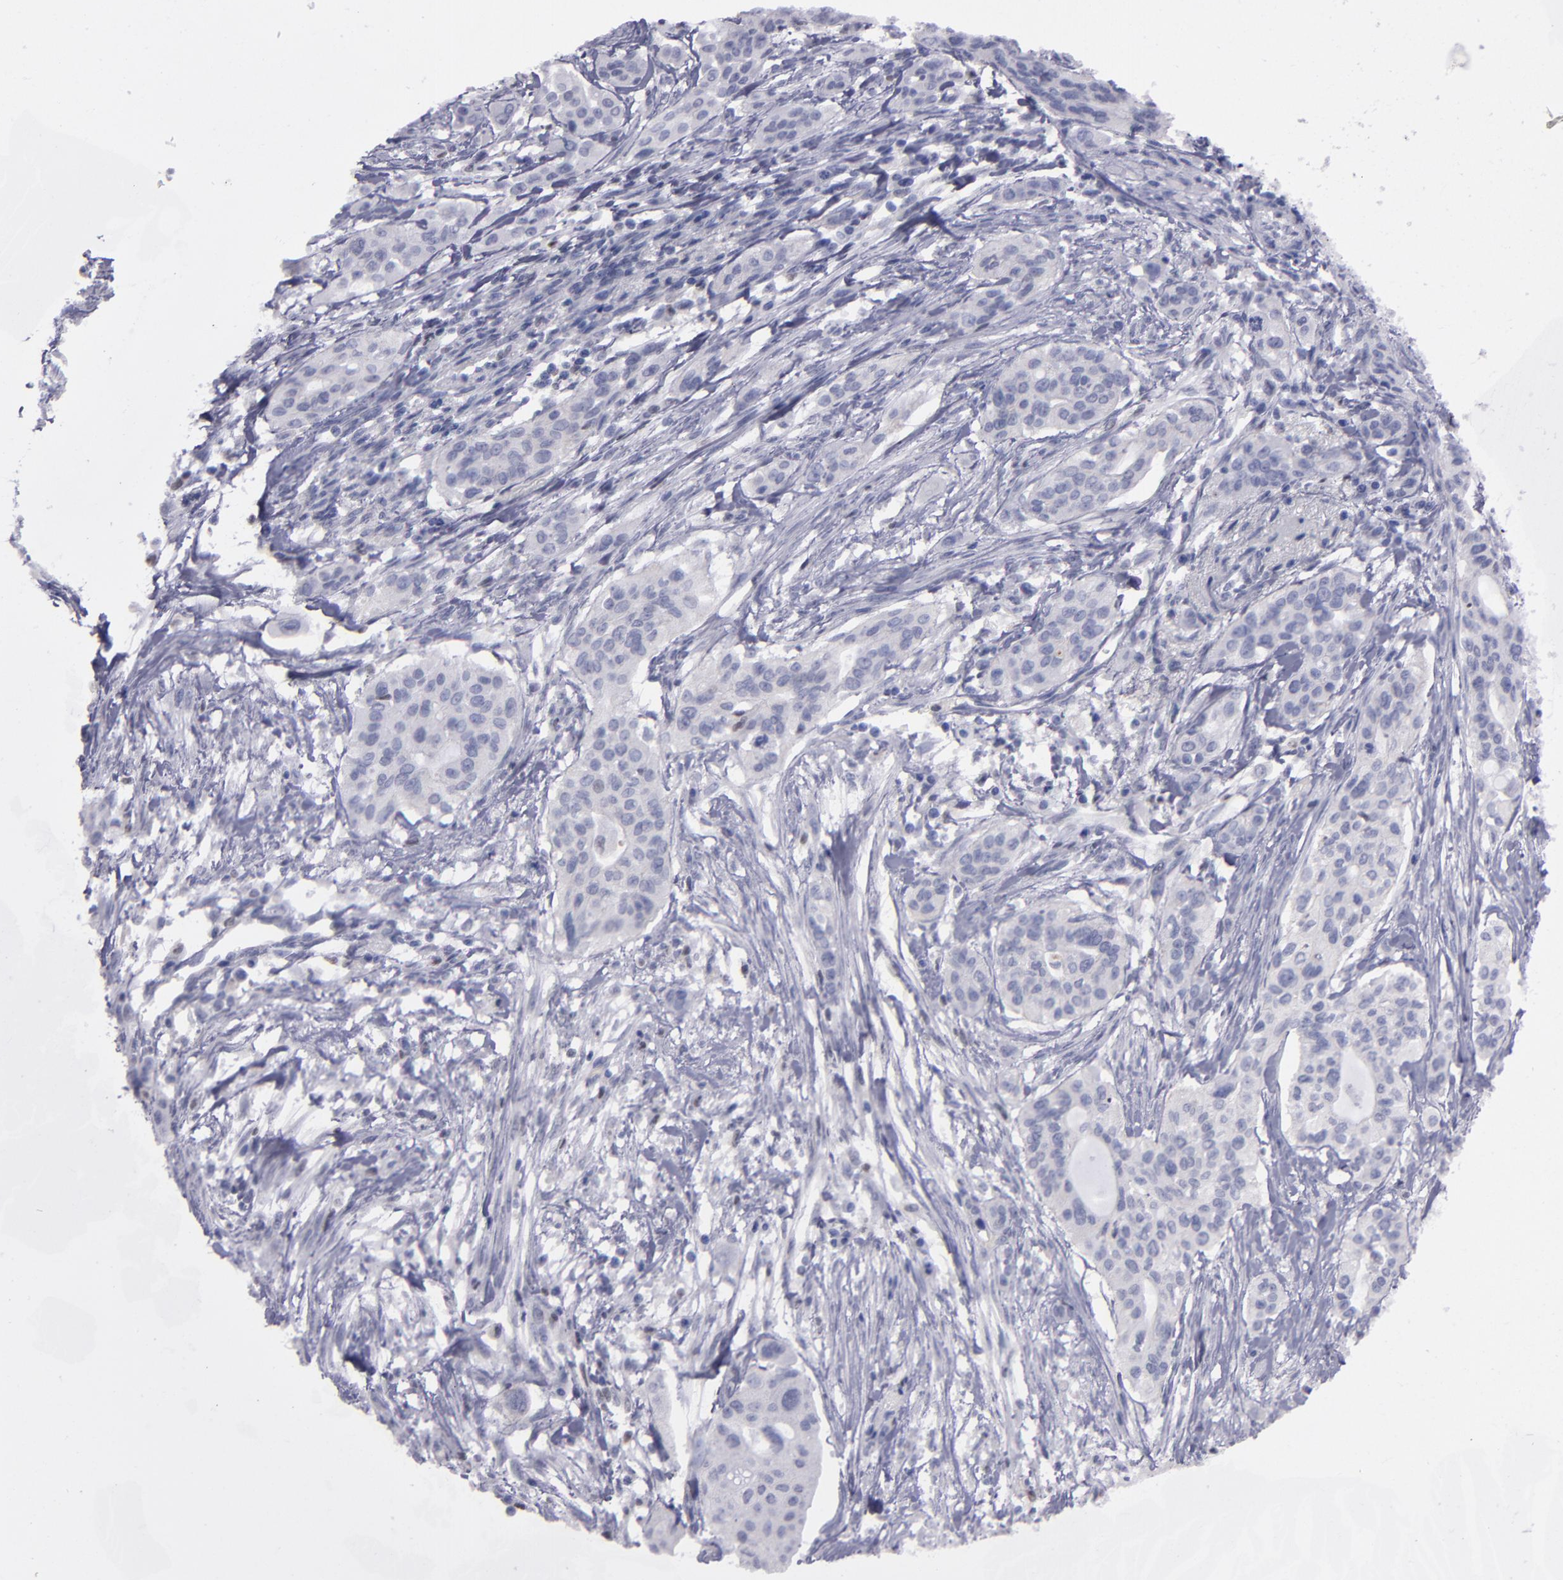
{"staining": {"intensity": "negative", "quantity": "none", "location": "none"}, "tissue": "pancreatic cancer", "cell_type": "Tumor cells", "image_type": "cancer", "snomed": [{"axis": "morphology", "description": "Adenocarcinoma, NOS"}, {"axis": "topography", "description": "Pancreas"}], "caption": "Histopathology image shows no protein positivity in tumor cells of pancreatic cancer tissue.", "gene": "IRF8", "patient": {"sex": "female", "age": 60}}